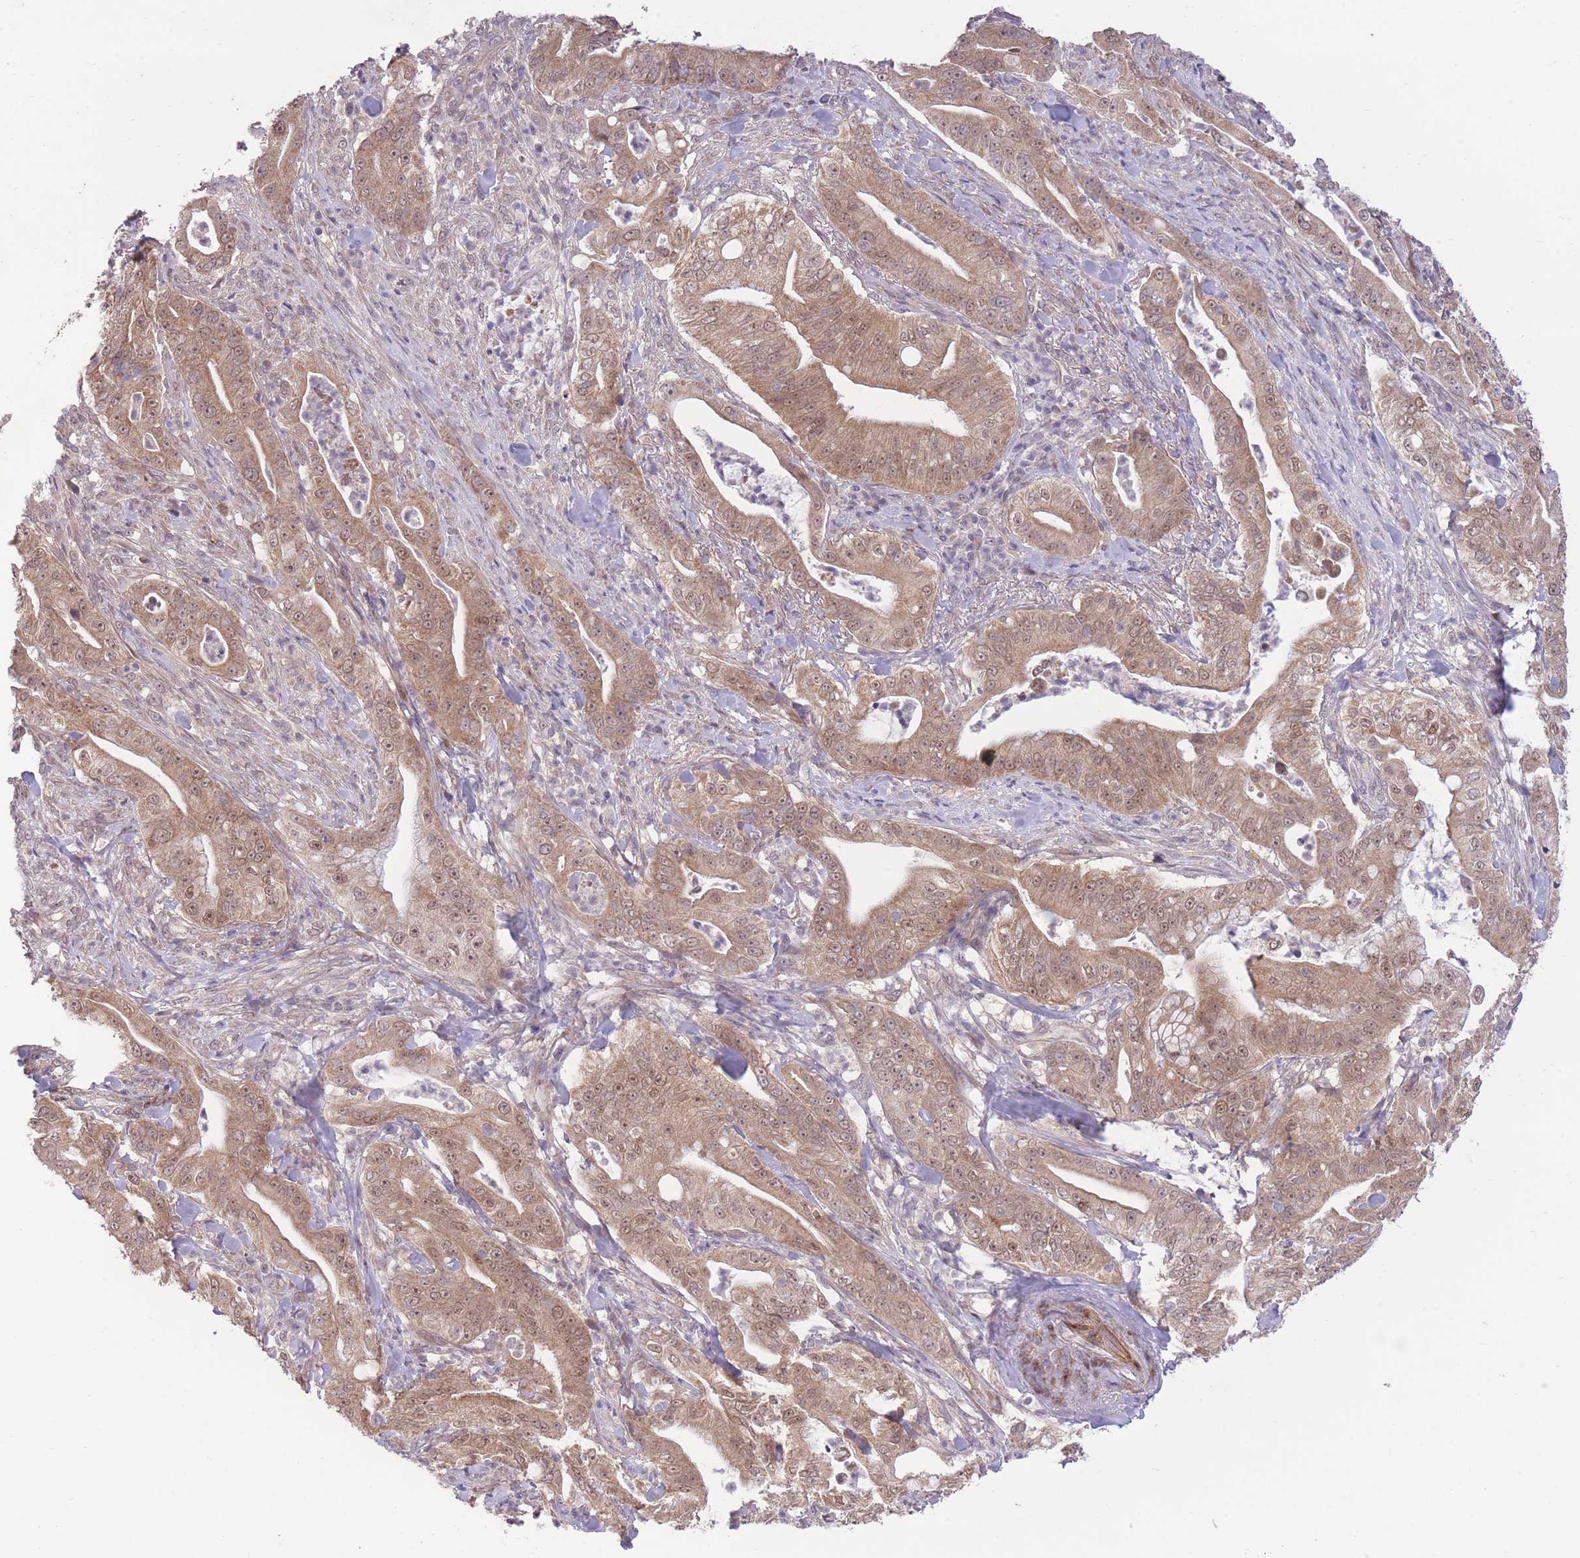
{"staining": {"intensity": "moderate", "quantity": ">75%", "location": "cytoplasmic/membranous,nuclear"}, "tissue": "pancreatic cancer", "cell_type": "Tumor cells", "image_type": "cancer", "snomed": [{"axis": "morphology", "description": "Adenocarcinoma, NOS"}, {"axis": "topography", "description": "Pancreas"}], "caption": "Pancreatic adenocarcinoma tissue shows moderate cytoplasmic/membranous and nuclear expression in about >75% of tumor cells", "gene": "ELOA2", "patient": {"sex": "male", "age": 71}}